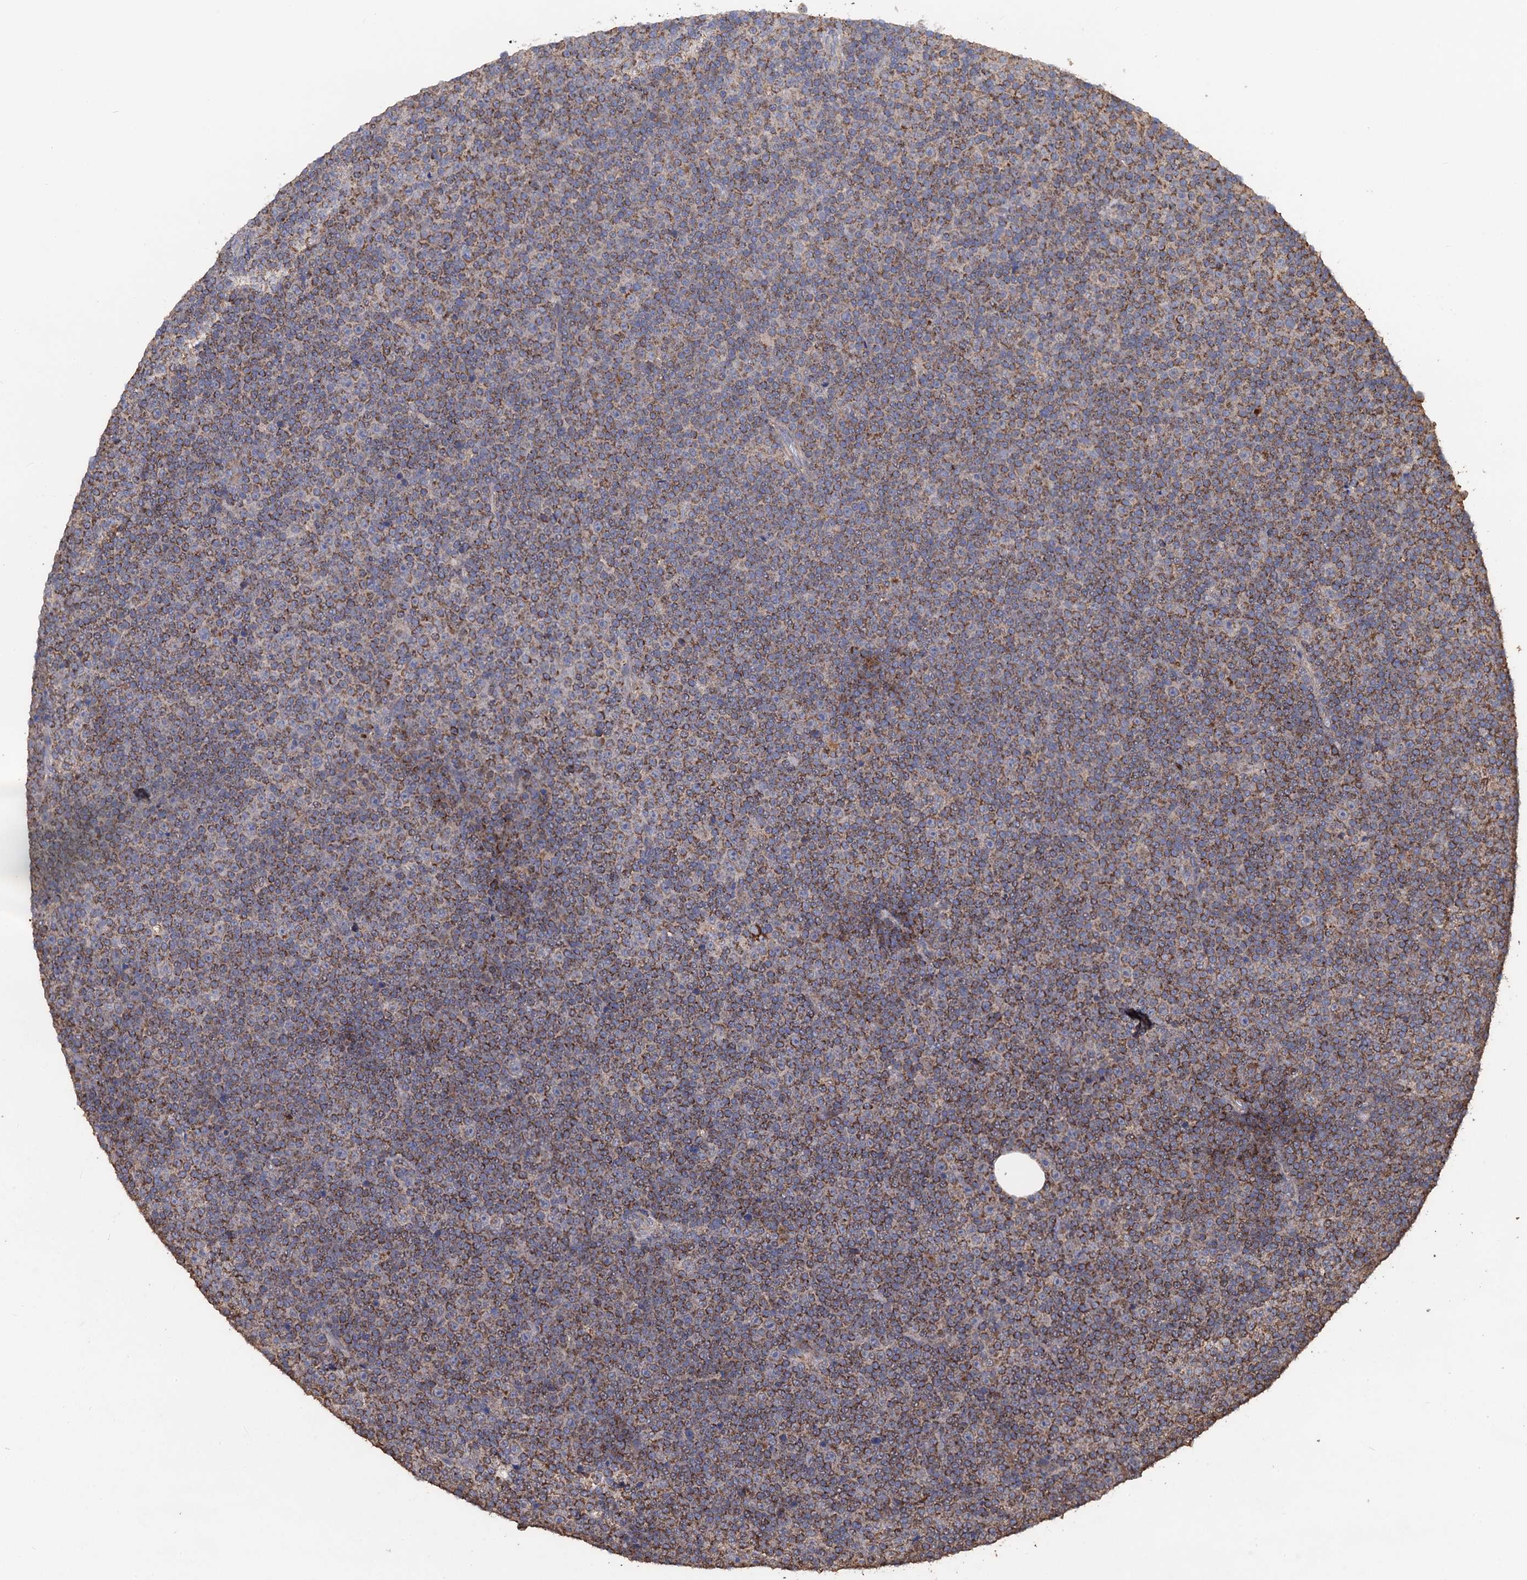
{"staining": {"intensity": "moderate", "quantity": ">75%", "location": "cytoplasmic/membranous"}, "tissue": "lymphoma", "cell_type": "Tumor cells", "image_type": "cancer", "snomed": [{"axis": "morphology", "description": "Malignant lymphoma, non-Hodgkin's type, Low grade"}, {"axis": "topography", "description": "Lymph node"}], "caption": "Human malignant lymphoma, non-Hodgkin's type (low-grade) stained with a protein marker demonstrates moderate staining in tumor cells.", "gene": "PPTC7", "patient": {"sex": "female", "age": 67}}